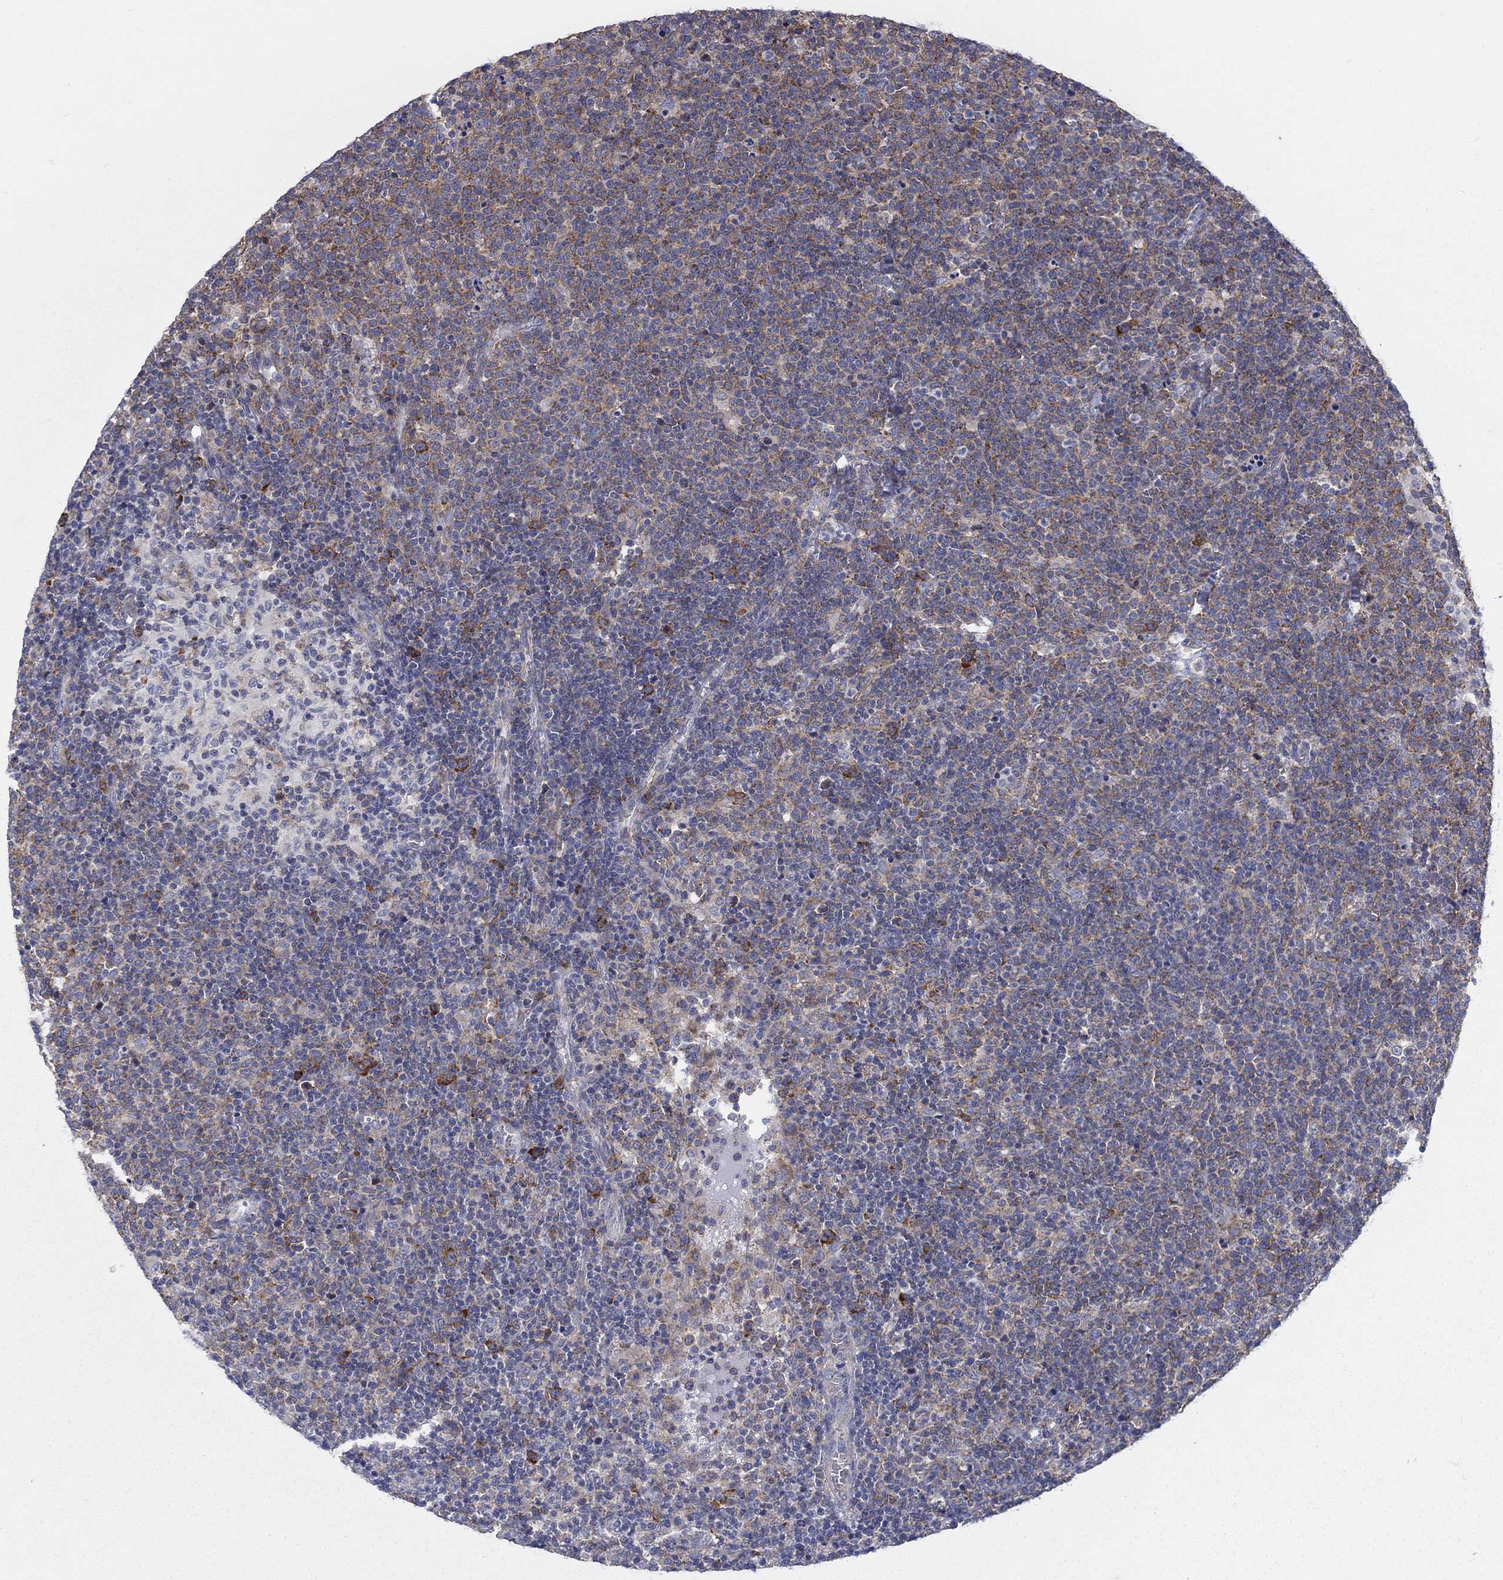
{"staining": {"intensity": "moderate", "quantity": ">75%", "location": "cytoplasmic/membranous"}, "tissue": "lymphoma", "cell_type": "Tumor cells", "image_type": "cancer", "snomed": [{"axis": "morphology", "description": "Malignant lymphoma, non-Hodgkin's type, High grade"}, {"axis": "topography", "description": "Lymph node"}], "caption": "The photomicrograph exhibits immunohistochemical staining of malignant lymphoma, non-Hodgkin's type (high-grade). There is moderate cytoplasmic/membranous expression is present in approximately >75% of tumor cells. (DAB (3,3'-diaminobenzidine) = brown stain, brightfield microscopy at high magnification).", "gene": "TMEM59", "patient": {"sex": "male", "age": 61}}